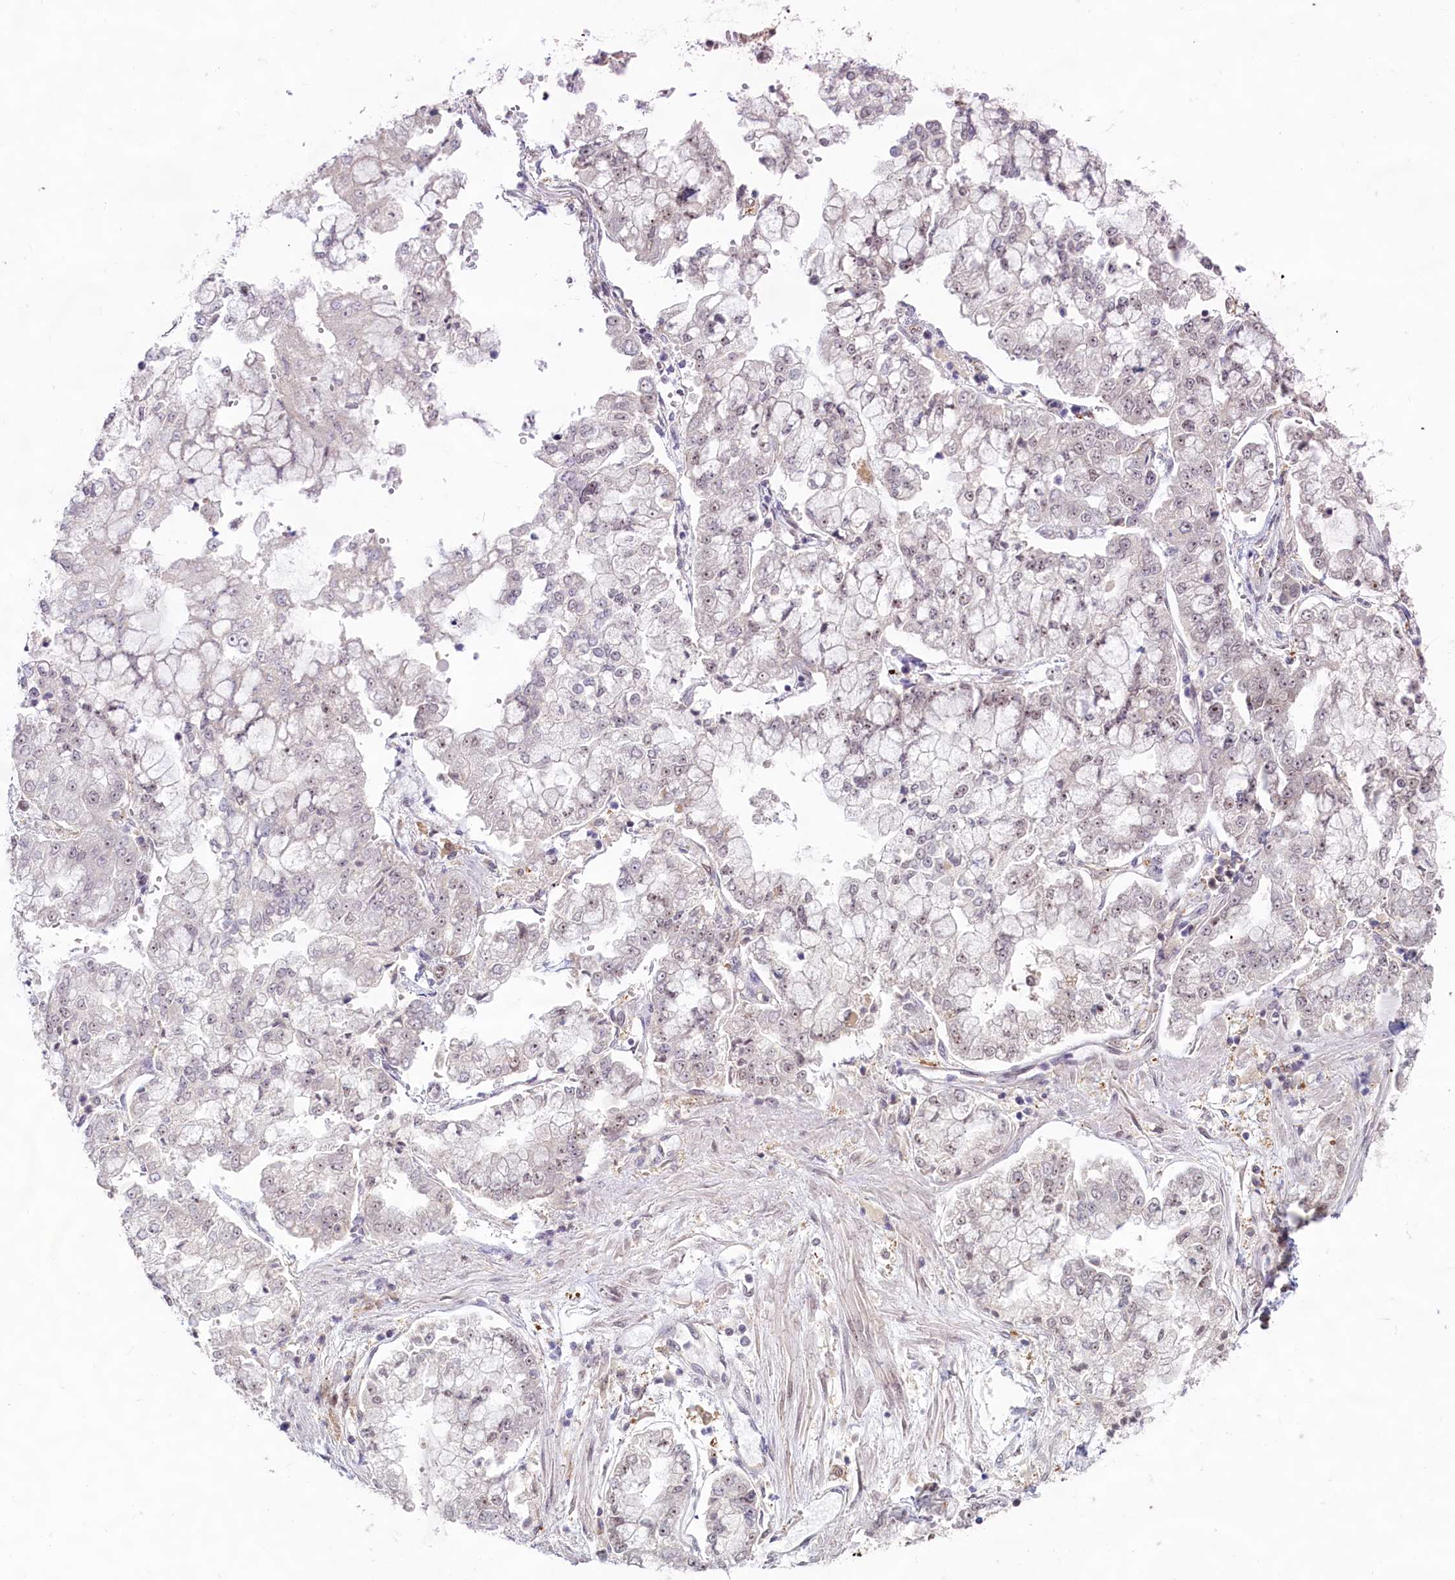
{"staining": {"intensity": "weak", "quantity": "25%-75%", "location": "nuclear"}, "tissue": "stomach cancer", "cell_type": "Tumor cells", "image_type": "cancer", "snomed": [{"axis": "morphology", "description": "Adenocarcinoma, NOS"}, {"axis": "topography", "description": "Stomach"}], "caption": "Immunohistochemical staining of human adenocarcinoma (stomach) shows low levels of weak nuclear protein expression in approximately 25%-75% of tumor cells. The protein is shown in brown color, while the nuclei are stained blue.", "gene": "C1D", "patient": {"sex": "male", "age": 76}}